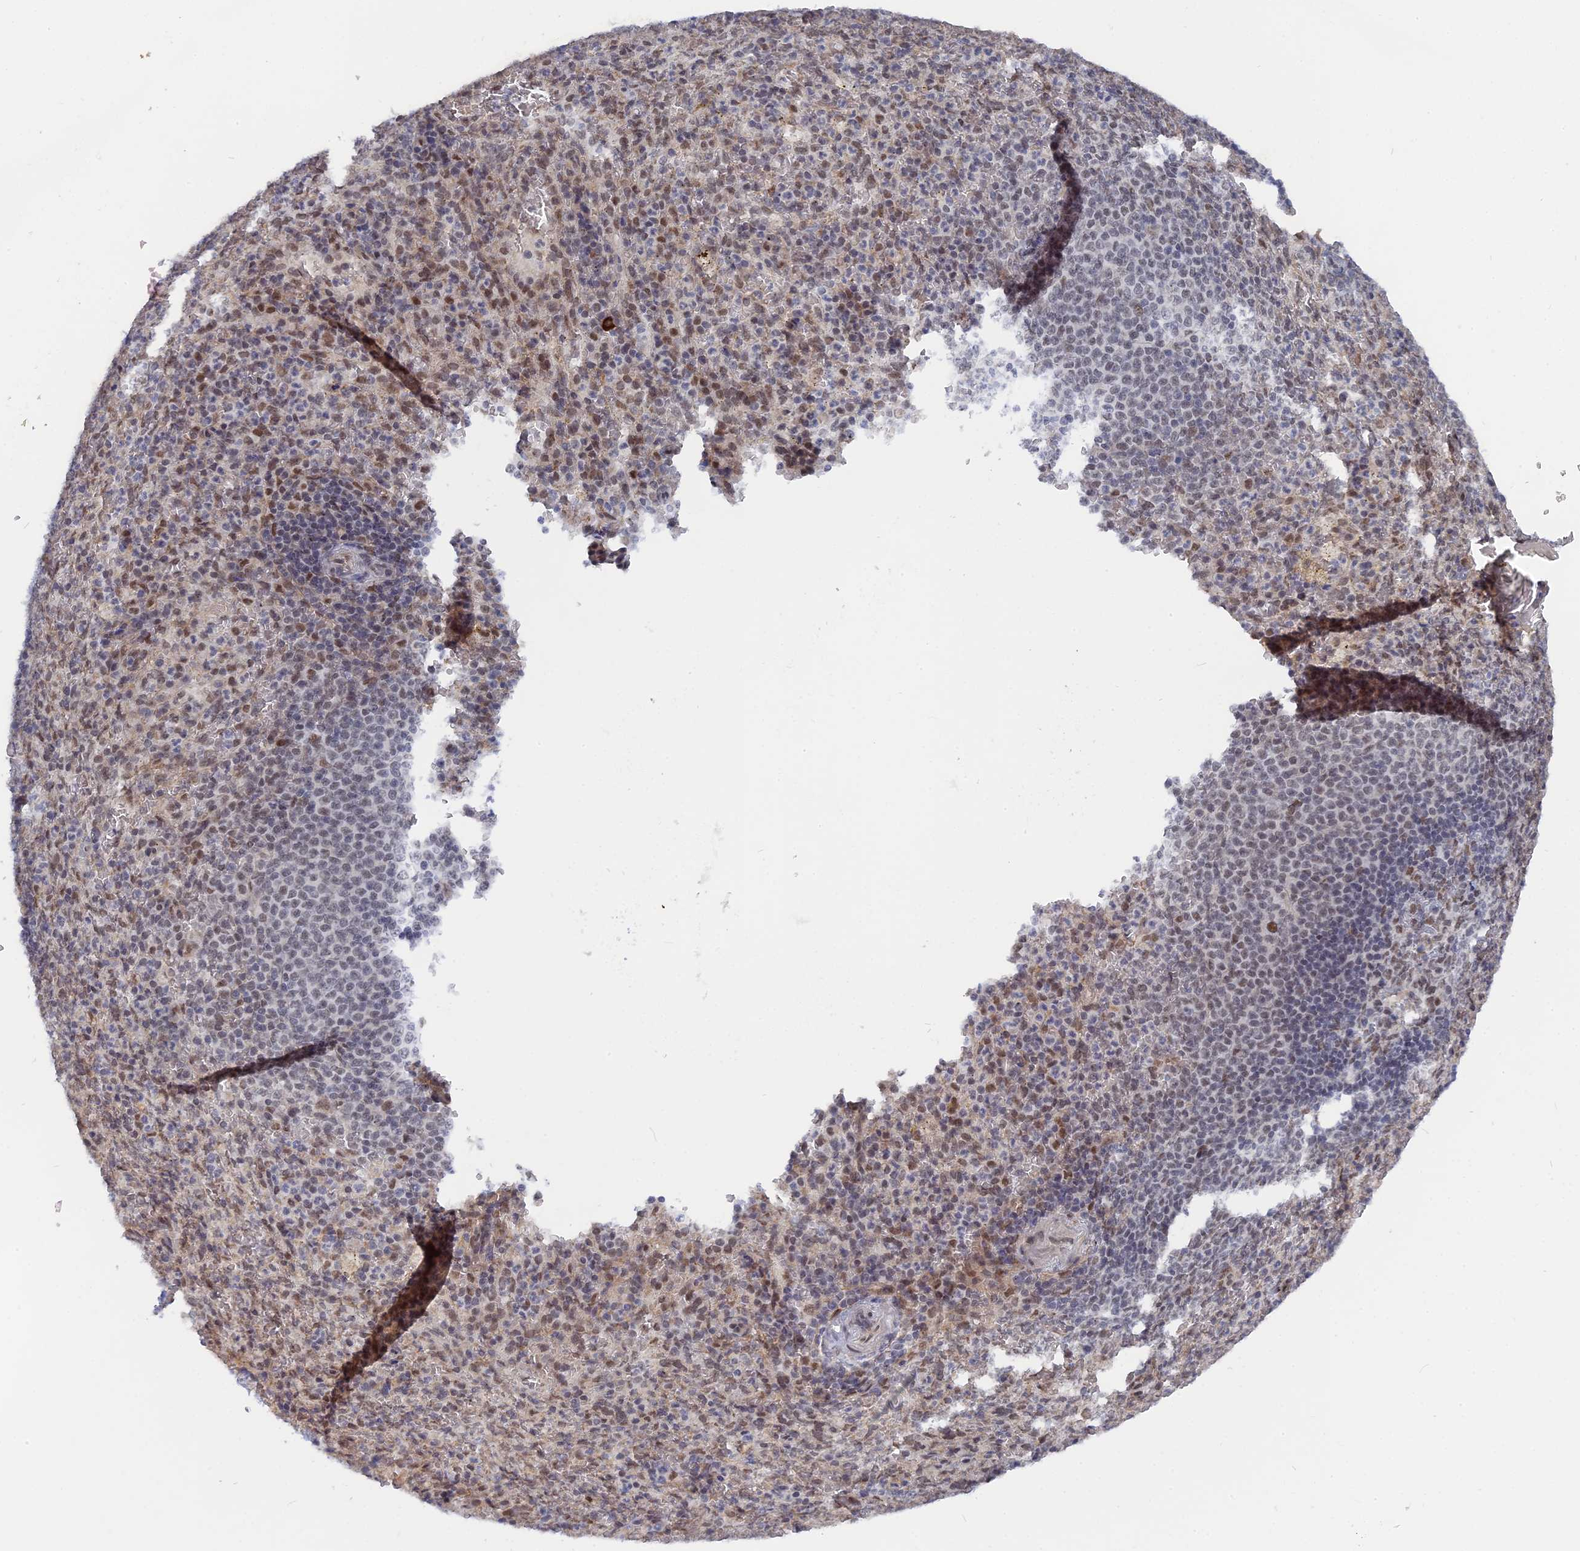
{"staining": {"intensity": "weak", "quantity": "25%-75%", "location": "nuclear"}, "tissue": "spleen", "cell_type": "Cells in red pulp", "image_type": "normal", "snomed": [{"axis": "morphology", "description": "Normal tissue, NOS"}, {"axis": "topography", "description": "Spleen"}], "caption": "Weak nuclear positivity is seen in approximately 25%-75% of cells in red pulp in benign spleen. (DAB (3,3'-diaminobenzidine) IHC, brown staining for protein, blue staining for nuclei).", "gene": "CCDC85A", "patient": {"sex": "female", "age": 21}}